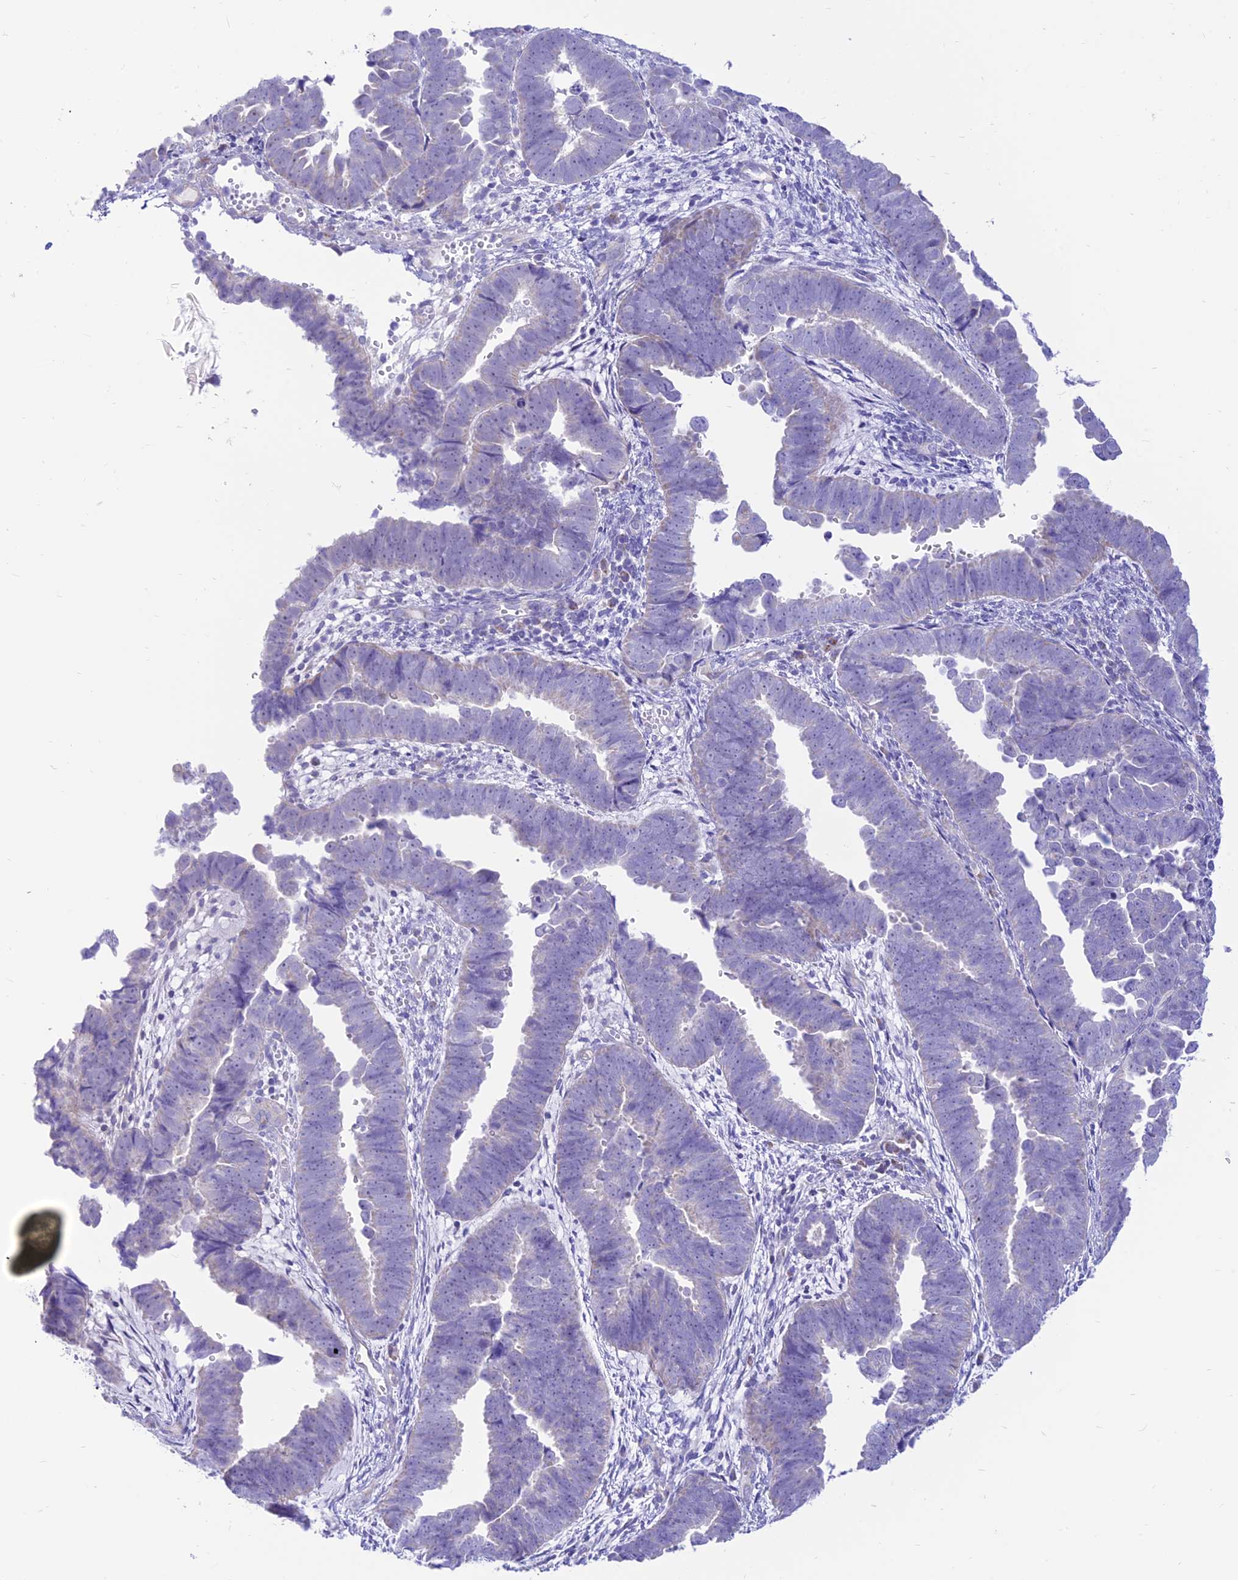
{"staining": {"intensity": "negative", "quantity": "none", "location": "none"}, "tissue": "endometrial cancer", "cell_type": "Tumor cells", "image_type": "cancer", "snomed": [{"axis": "morphology", "description": "Adenocarcinoma, NOS"}, {"axis": "topography", "description": "Endometrium"}], "caption": "The micrograph shows no significant positivity in tumor cells of endometrial cancer (adenocarcinoma).", "gene": "FAM186B", "patient": {"sex": "female", "age": 75}}